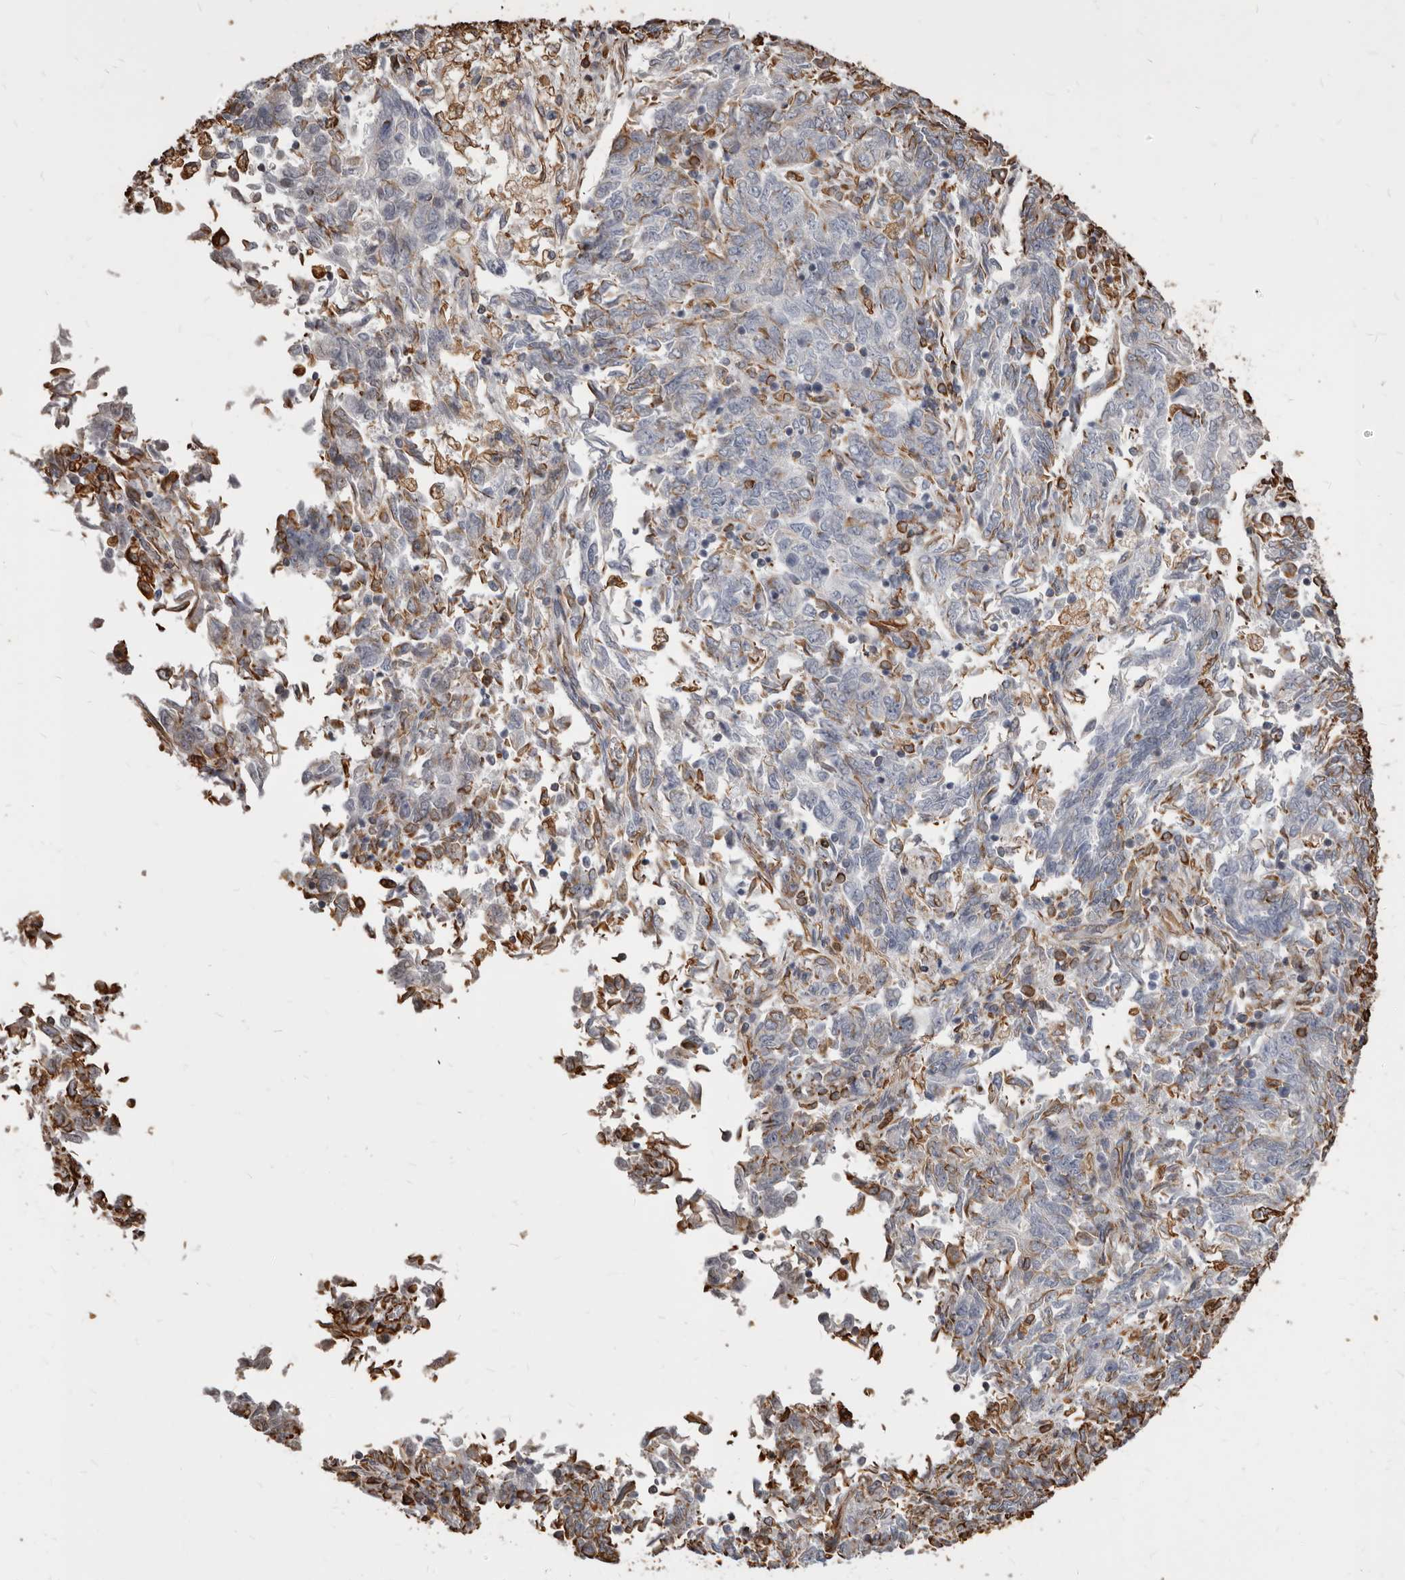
{"staining": {"intensity": "negative", "quantity": "none", "location": "none"}, "tissue": "endometrial cancer", "cell_type": "Tumor cells", "image_type": "cancer", "snomed": [{"axis": "morphology", "description": "Adenocarcinoma, NOS"}, {"axis": "topography", "description": "Endometrium"}], "caption": "Histopathology image shows no protein expression in tumor cells of endometrial adenocarcinoma tissue.", "gene": "MTURN", "patient": {"sex": "female", "age": 80}}